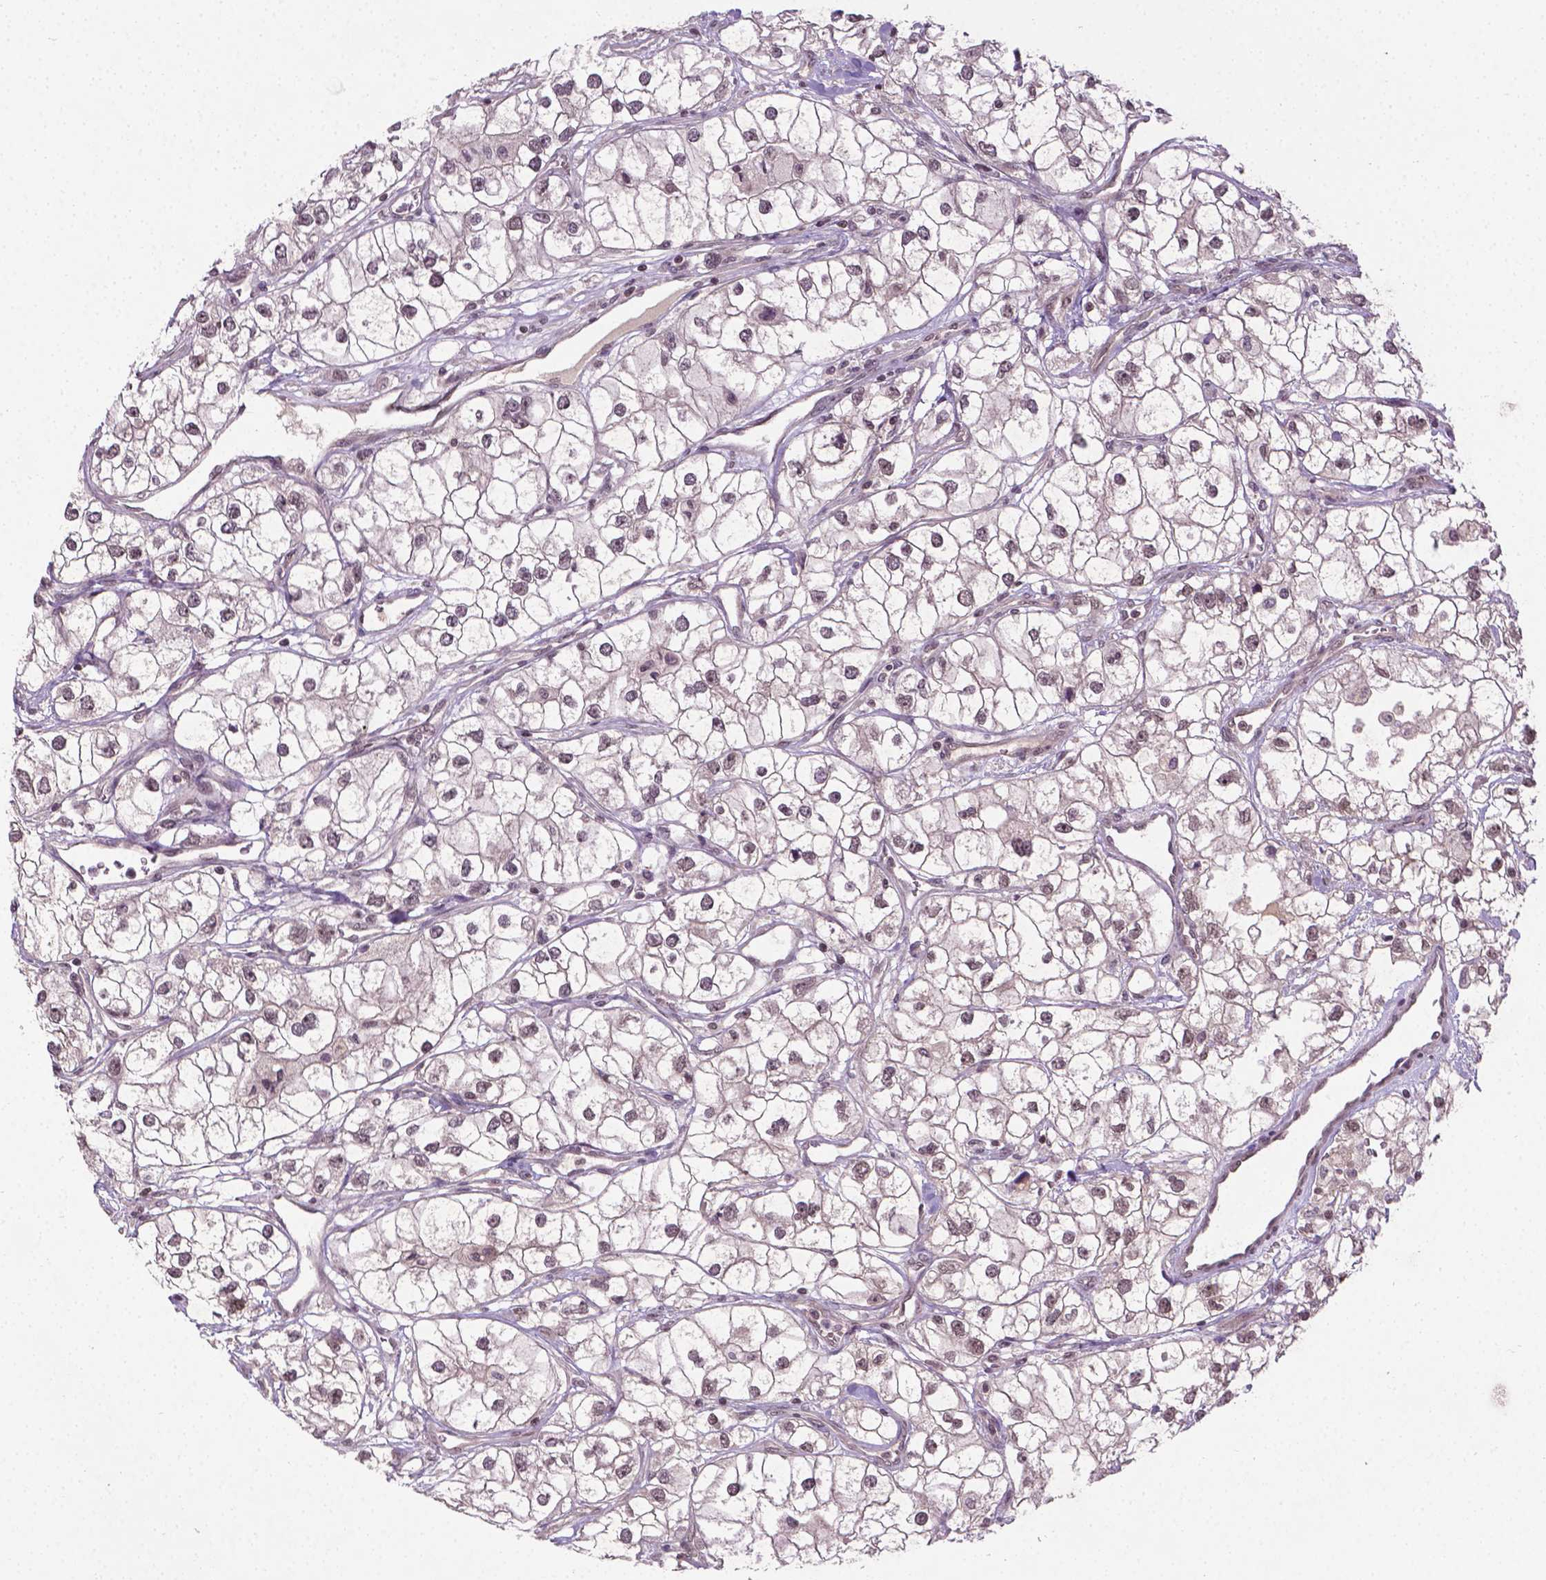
{"staining": {"intensity": "weak", "quantity": "25%-75%", "location": "nuclear"}, "tissue": "renal cancer", "cell_type": "Tumor cells", "image_type": "cancer", "snomed": [{"axis": "morphology", "description": "Adenocarcinoma, NOS"}, {"axis": "topography", "description": "Kidney"}], "caption": "Protein expression analysis of human renal cancer (adenocarcinoma) reveals weak nuclear staining in about 25%-75% of tumor cells. The staining is performed using DAB brown chromogen to label protein expression. The nuclei are counter-stained blue using hematoxylin.", "gene": "ANKRD54", "patient": {"sex": "male", "age": 59}}